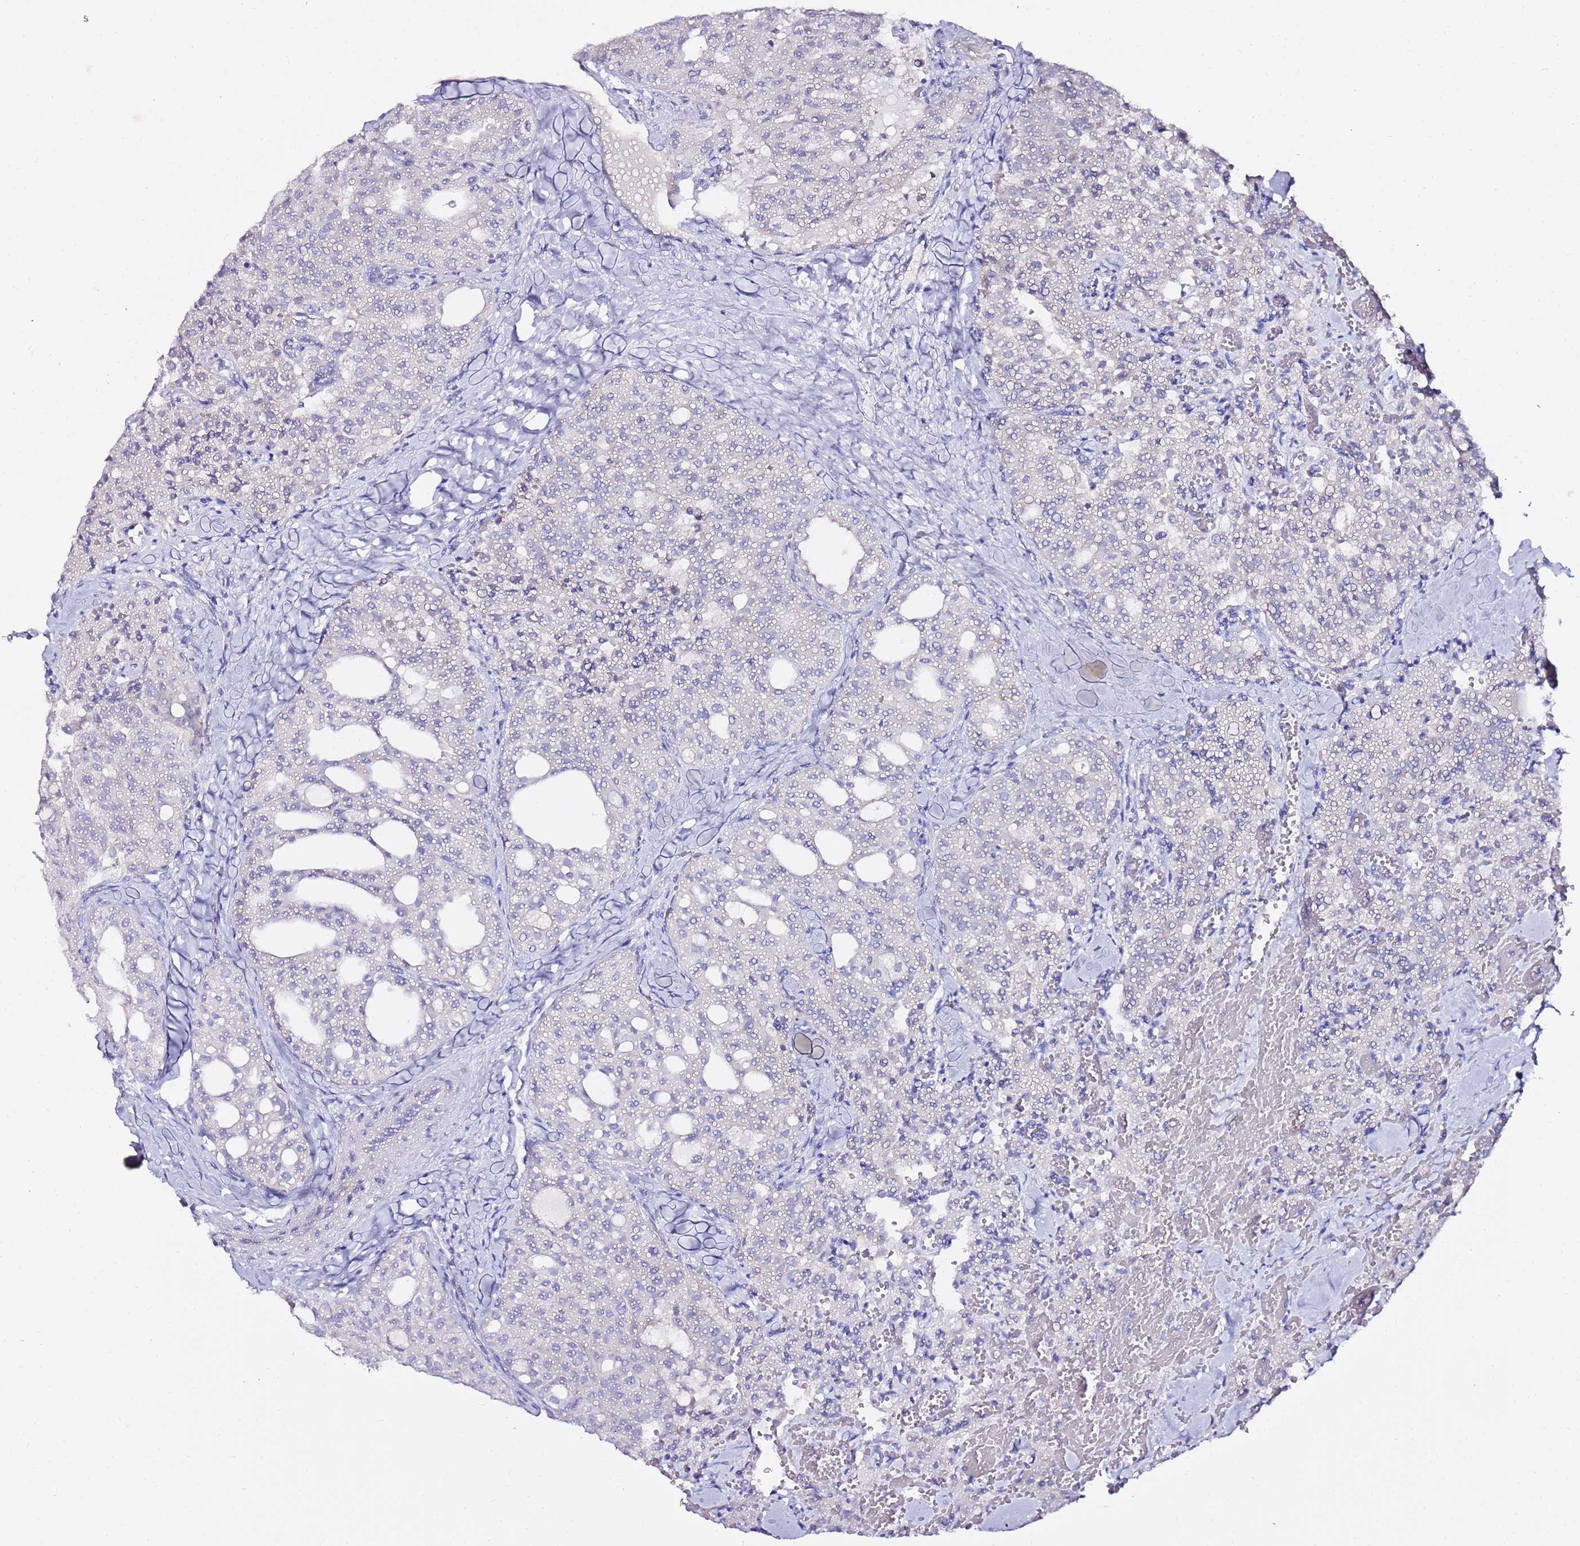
{"staining": {"intensity": "negative", "quantity": "none", "location": "none"}, "tissue": "thyroid cancer", "cell_type": "Tumor cells", "image_type": "cancer", "snomed": [{"axis": "morphology", "description": "Follicular adenoma carcinoma, NOS"}, {"axis": "topography", "description": "Thyroid gland"}], "caption": "An immunohistochemistry (IHC) image of thyroid cancer (follicular adenoma carcinoma) is shown. There is no staining in tumor cells of thyroid cancer (follicular adenoma carcinoma).", "gene": "MYBPC3", "patient": {"sex": "male", "age": 75}}